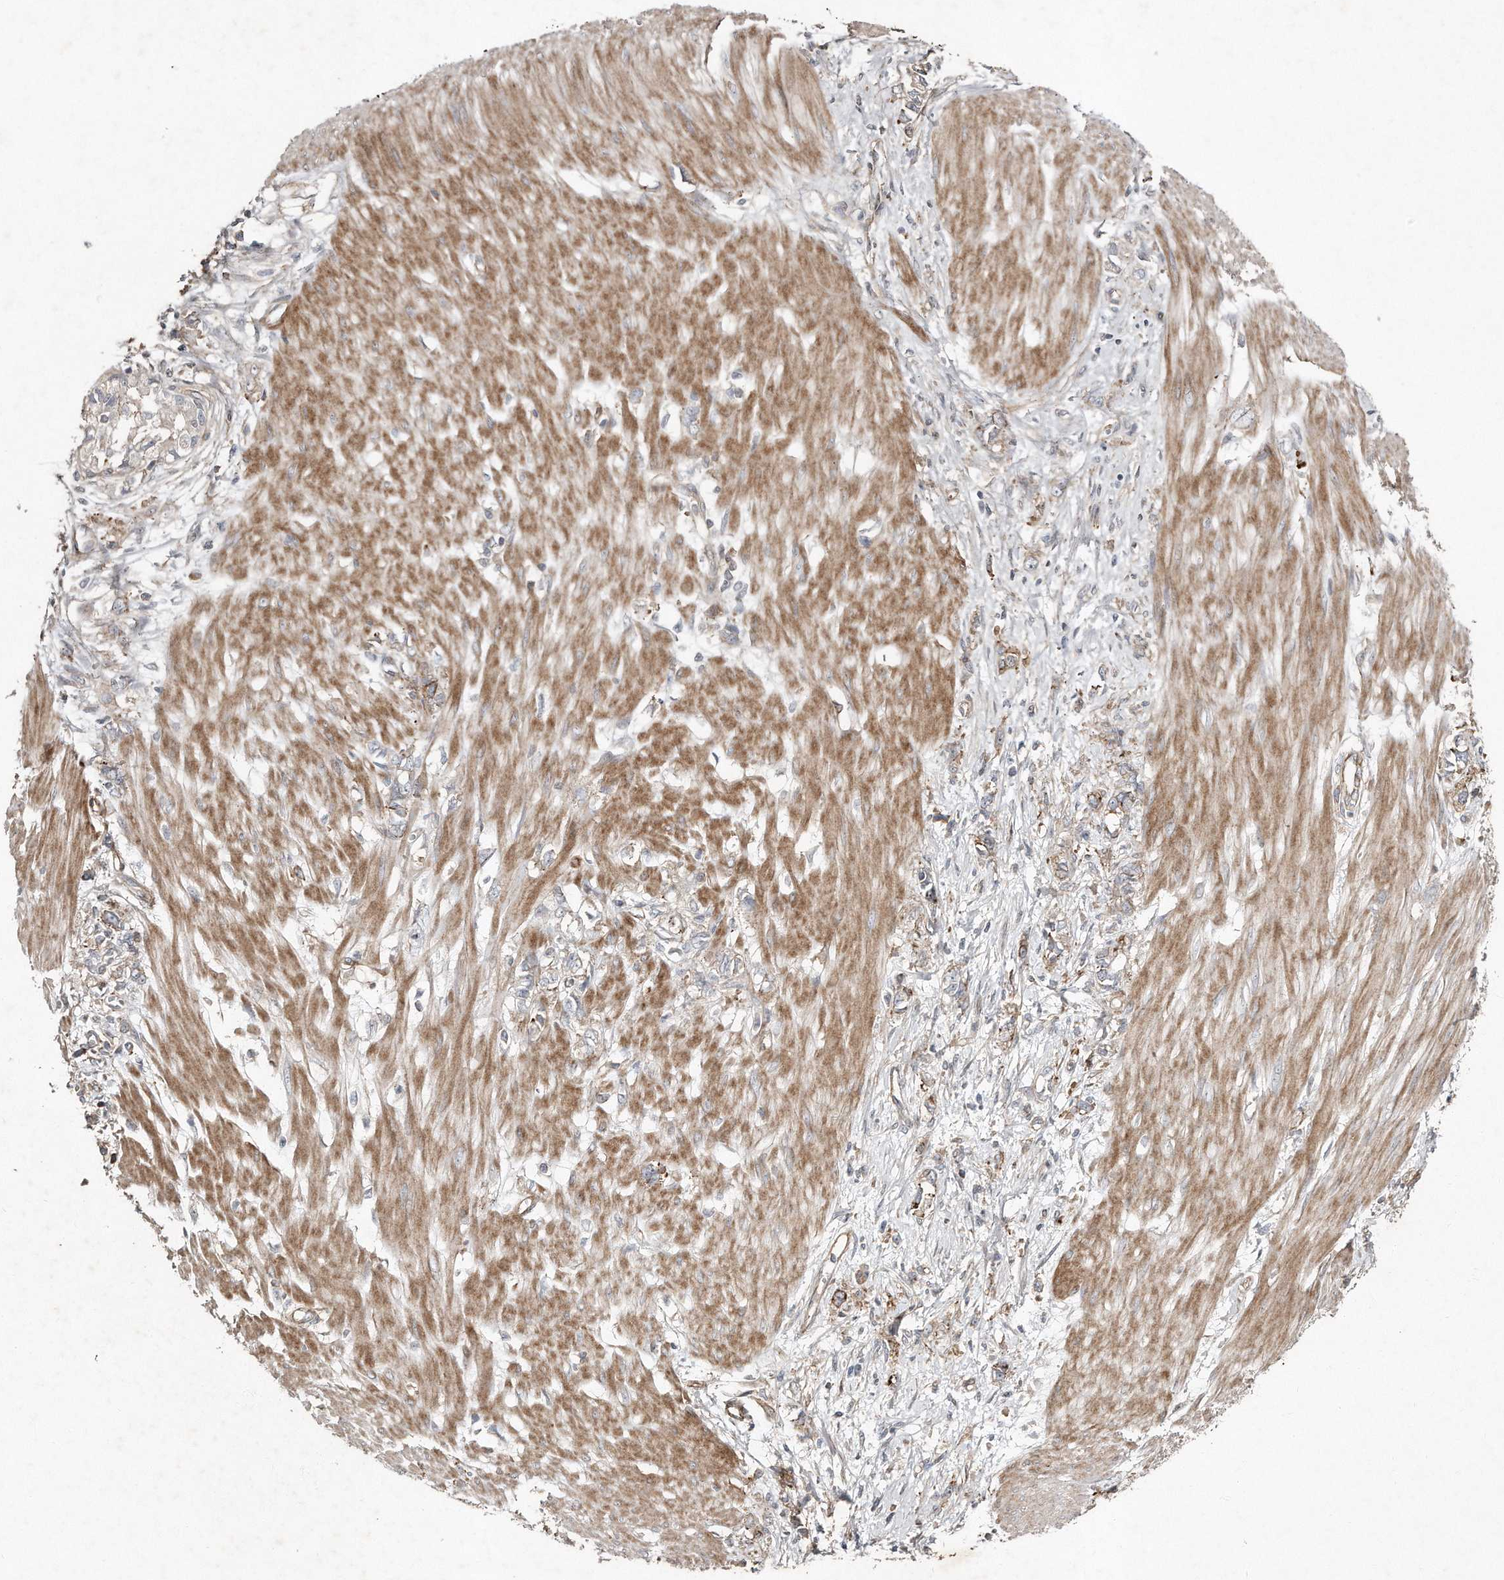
{"staining": {"intensity": "weak", "quantity": "<25%", "location": "cytoplasmic/membranous"}, "tissue": "stomach cancer", "cell_type": "Tumor cells", "image_type": "cancer", "snomed": [{"axis": "morphology", "description": "Adenocarcinoma, NOS"}, {"axis": "topography", "description": "Stomach"}], "caption": "DAB (3,3'-diaminobenzidine) immunohistochemical staining of human adenocarcinoma (stomach) shows no significant staining in tumor cells.", "gene": "SNAP47", "patient": {"sex": "female", "age": 76}}